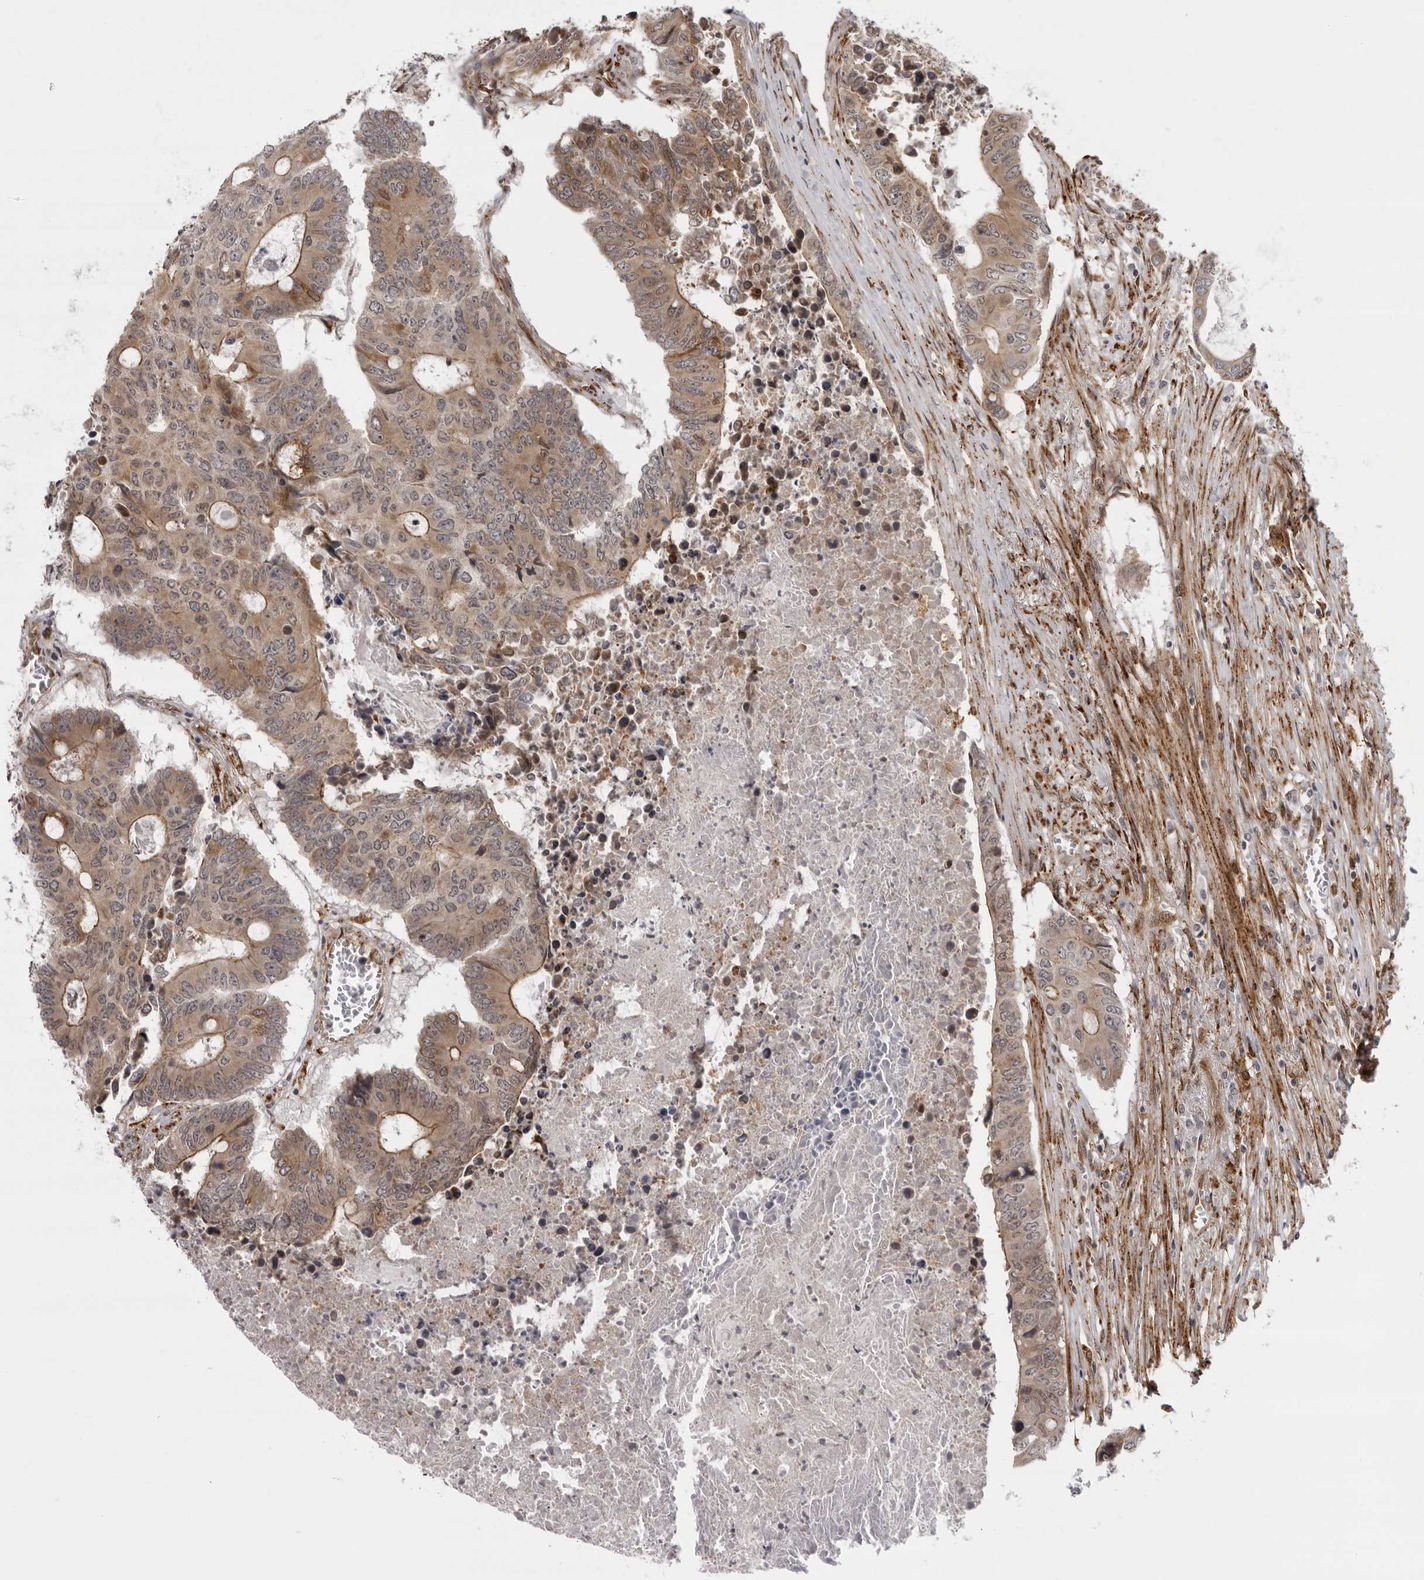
{"staining": {"intensity": "weak", "quantity": ">75%", "location": "cytoplasmic/membranous"}, "tissue": "colorectal cancer", "cell_type": "Tumor cells", "image_type": "cancer", "snomed": [{"axis": "morphology", "description": "Adenocarcinoma, NOS"}, {"axis": "topography", "description": "Colon"}], "caption": "High-power microscopy captured an immunohistochemistry (IHC) image of colorectal adenocarcinoma, revealing weak cytoplasmic/membranous expression in about >75% of tumor cells. (DAB IHC with brightfield microscopy, high magnification).", "gene": "DNAH14", "patient": {"sex": "male", "age": 87}}